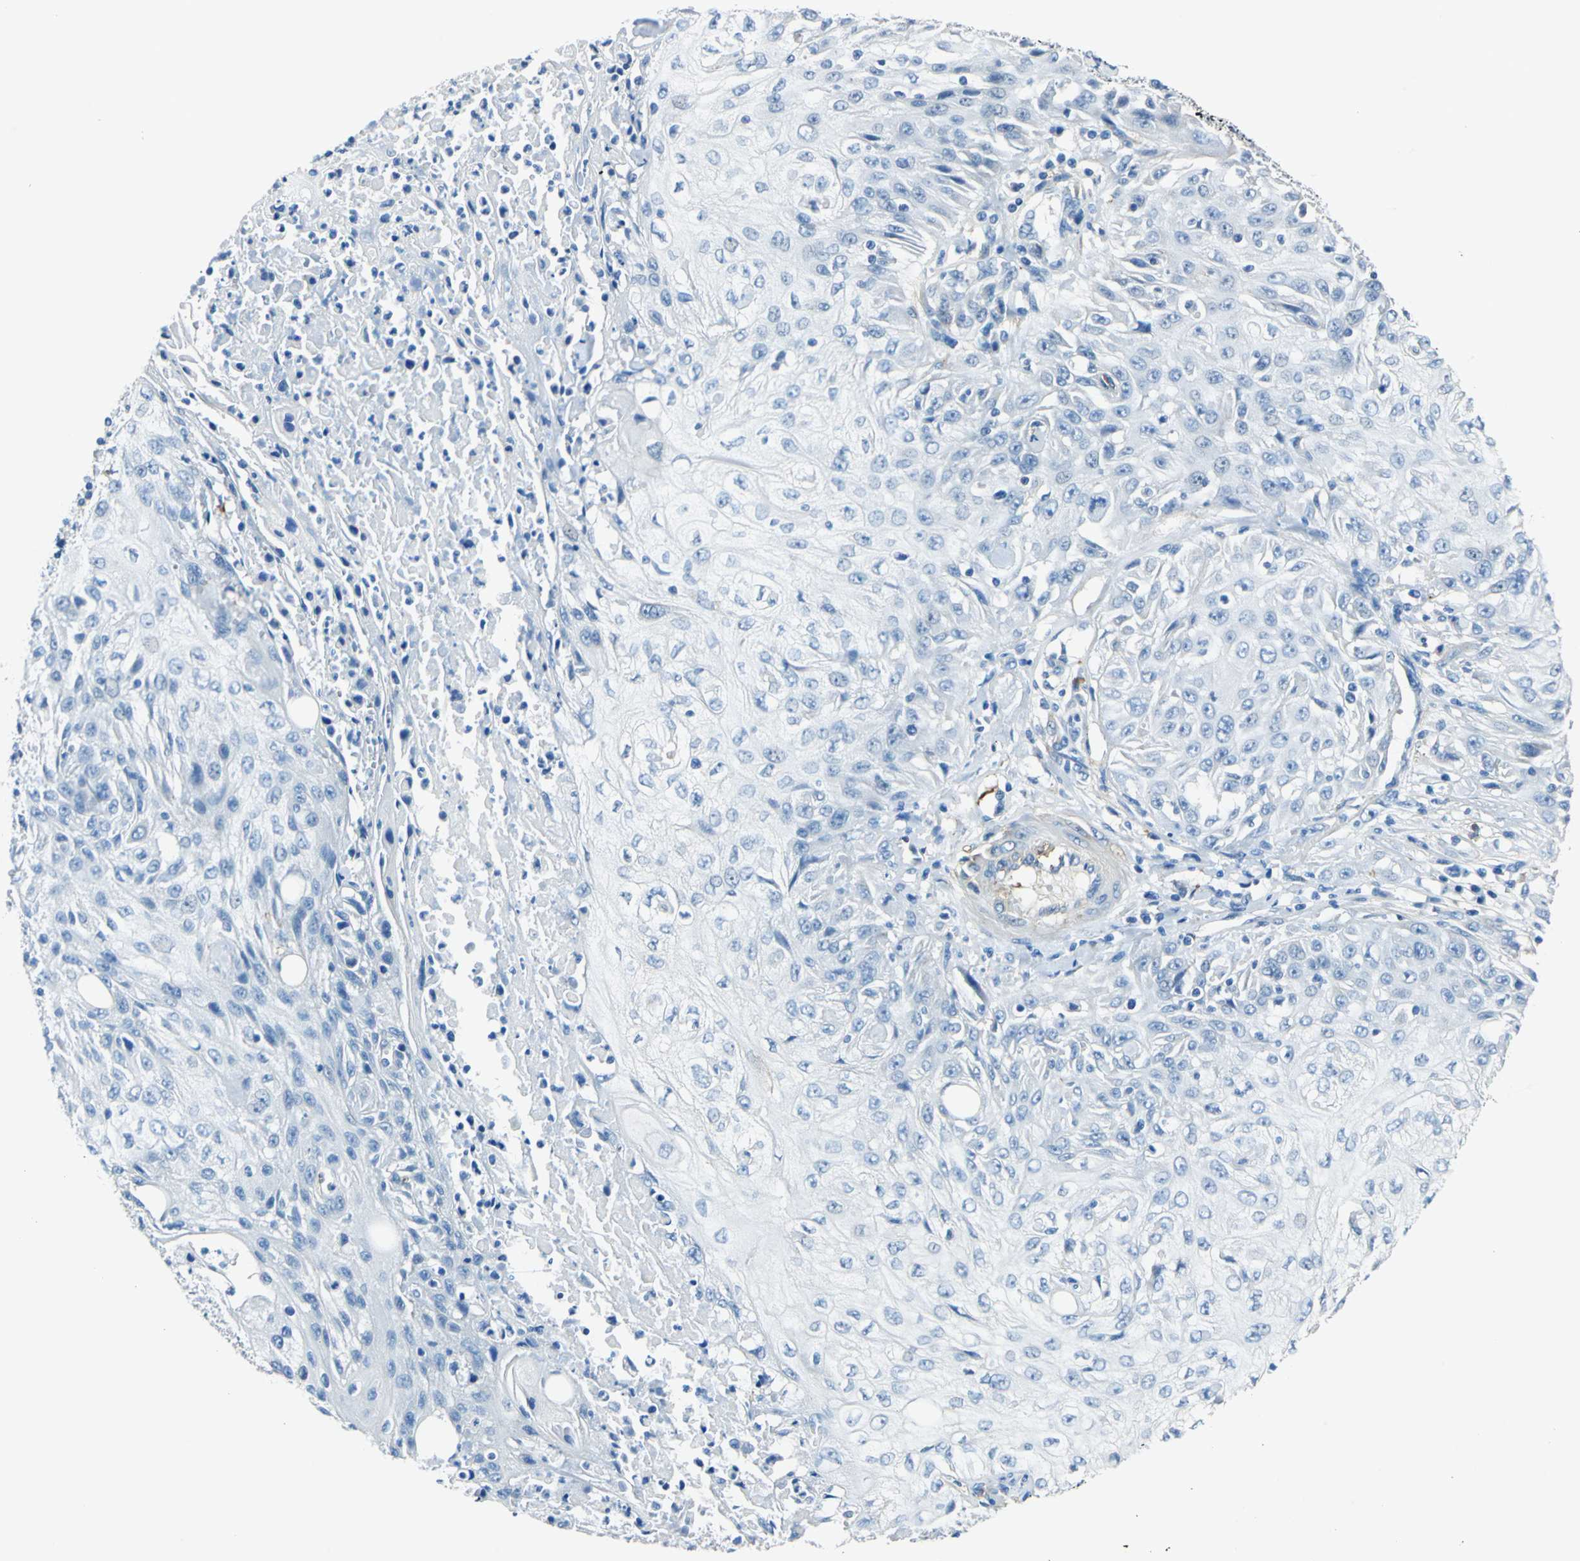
{"staining": {"intensity": "negative", "quantity": "none", "location": "none"}, "tissue": "skin cancer", "cell_type": "Tumor cells", "image_type": "cancer", "snomed": [{"axis": "morphology", "description": "Squamous cell carcinoma, NOS"}, {"axis": "topography", "description": "Skin"}], "caption": "Tumor cells are negative for brown protein staining in skin cancer (squamous cell carcinoma).", "gene": "AKAP12", "patient": {"sex": "male", "age": 75}}